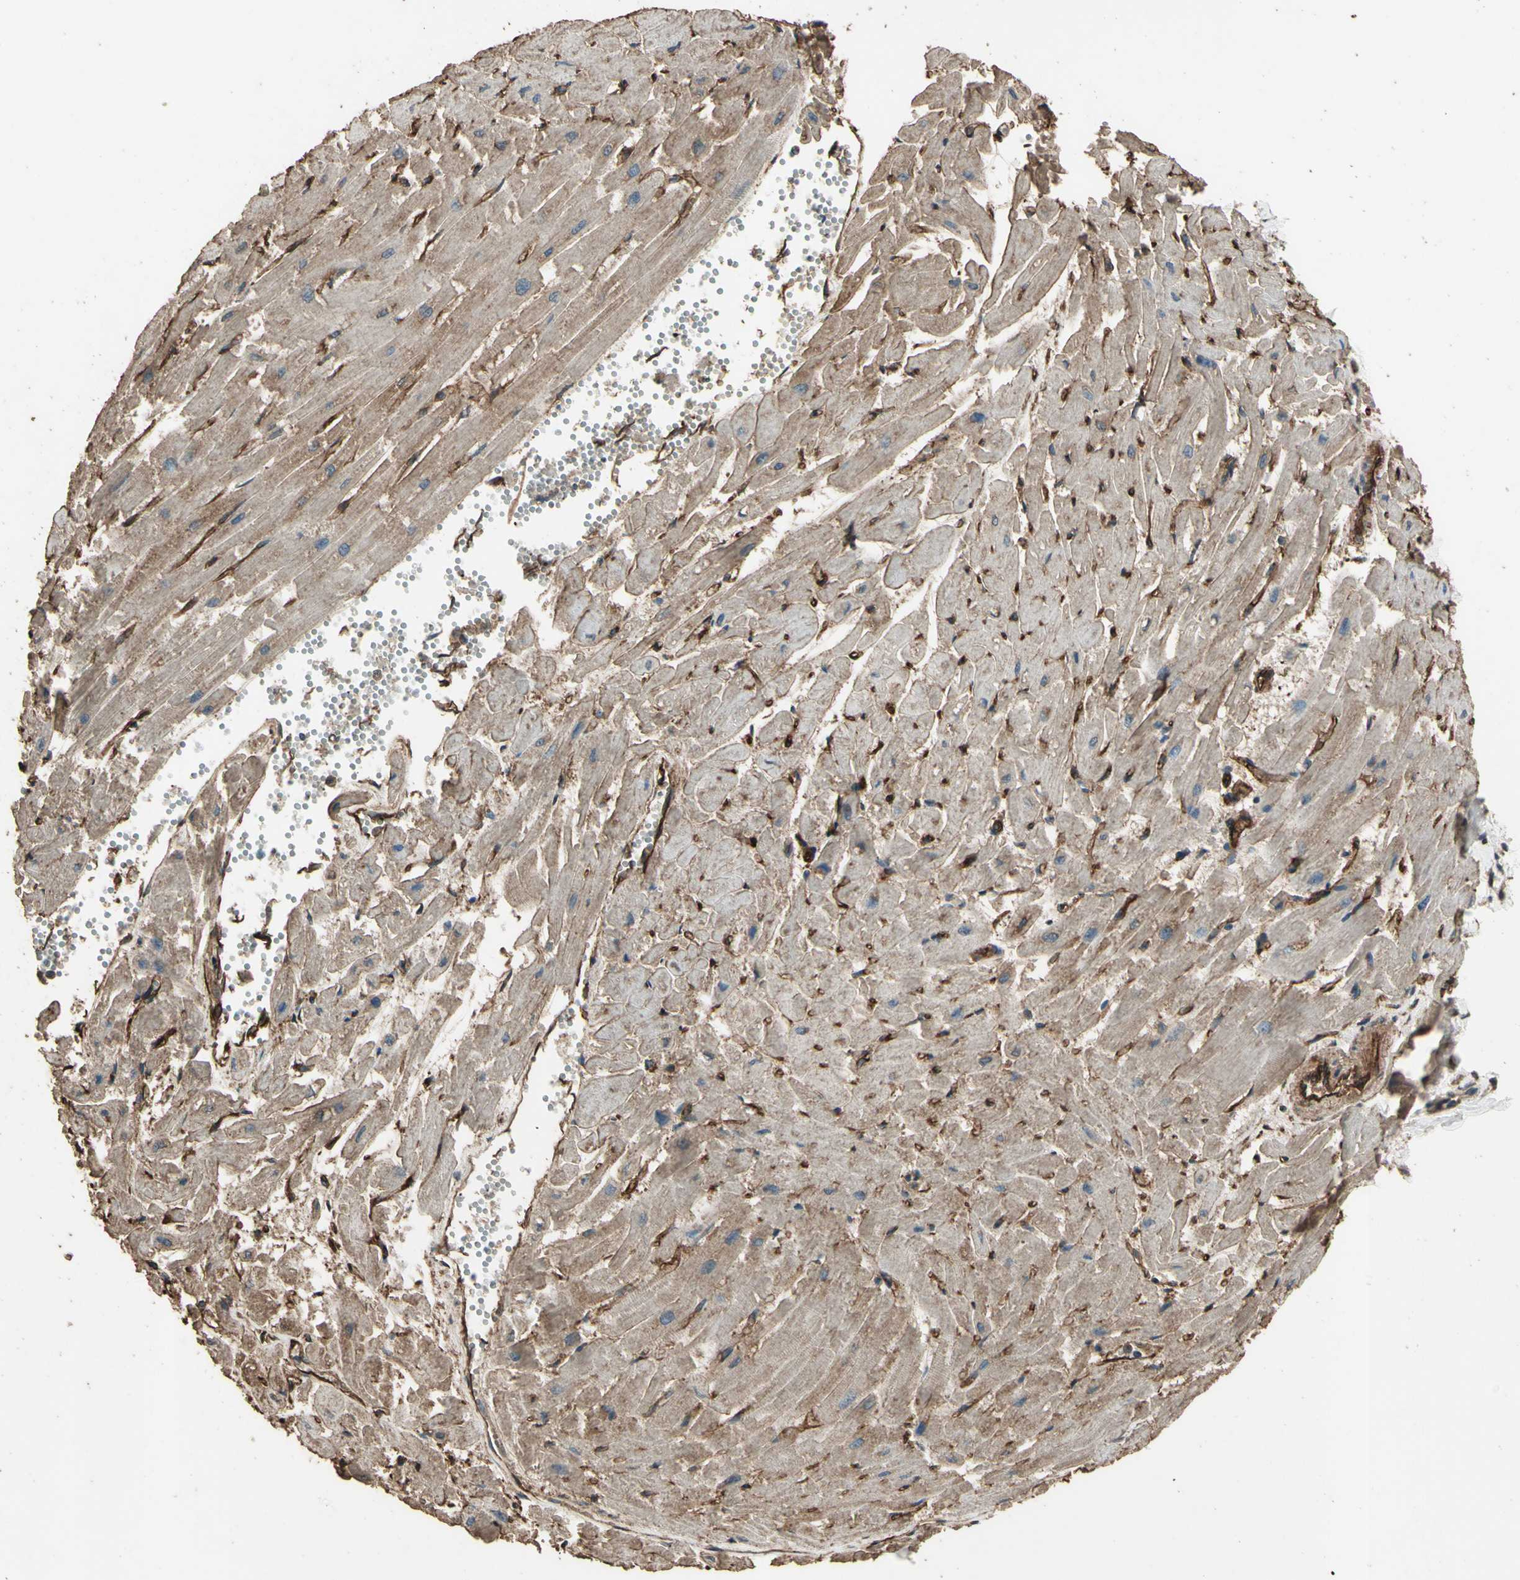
{"staining": {"intensity": "weak", "quantity": ">75%", "location": "cytoplasmic/membranous"}, "tissue": "heart muscle", "cell_type": "Cardiomyocytes", "image_type": "normal", "snomed": [{"axis": "morphology", "description": "Normal tissue, NOS"}, {"axis": "topography", "description": "Heart"}], "caption": "Heart muscle stained for a protein shows weak cytoplasmic/membranous positivity in cardiomyocytes. (IHC, brightfield microscopy, high magnification).", "gene": "TSPO", "patient": {"sex": "female", "age": 19}}